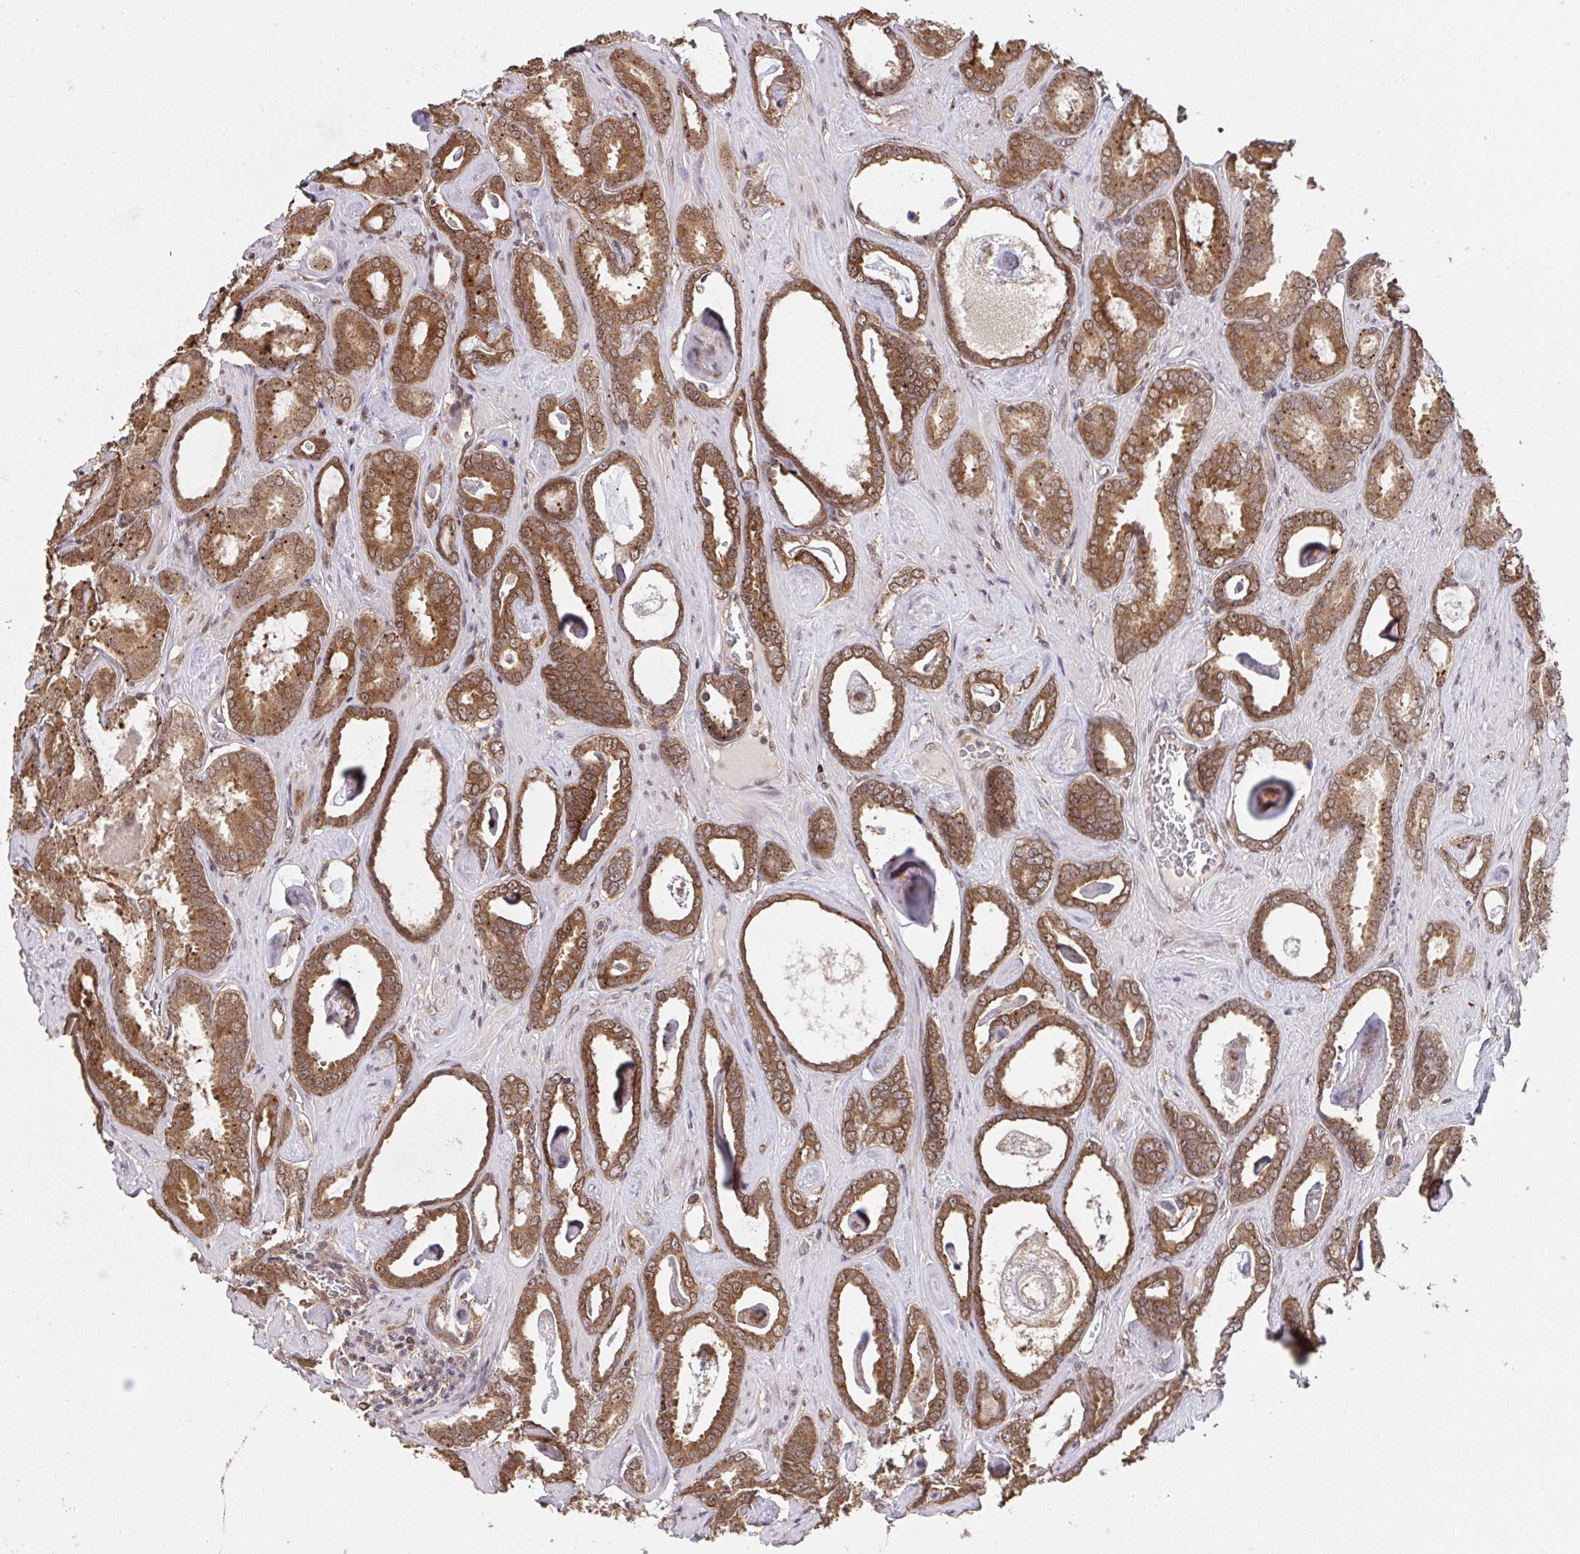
{"staining": {"intensity": "moderate", "quantity": ">75%", "location": "cytoplasmic/membranous,nuclear"}, "tissue": "prostate cancer", "cell_type": "Tumor cells", "image_type": "cancer", "snomed": [{"axis": "morphology", "description": "Adenocarcinoma, High grade"}, {"axis": "topography", "description": "Prostate"}], "caption": "About >75% of tumor cells in adenocarcinoma (high-grade) (prostate) show moderate cytoplasmic/membranous and nuclear protein staining as visualized by brown immunohistochemical staining.", "gene": "C12orf57", "patient": {"sex": "male", "age": 63}}